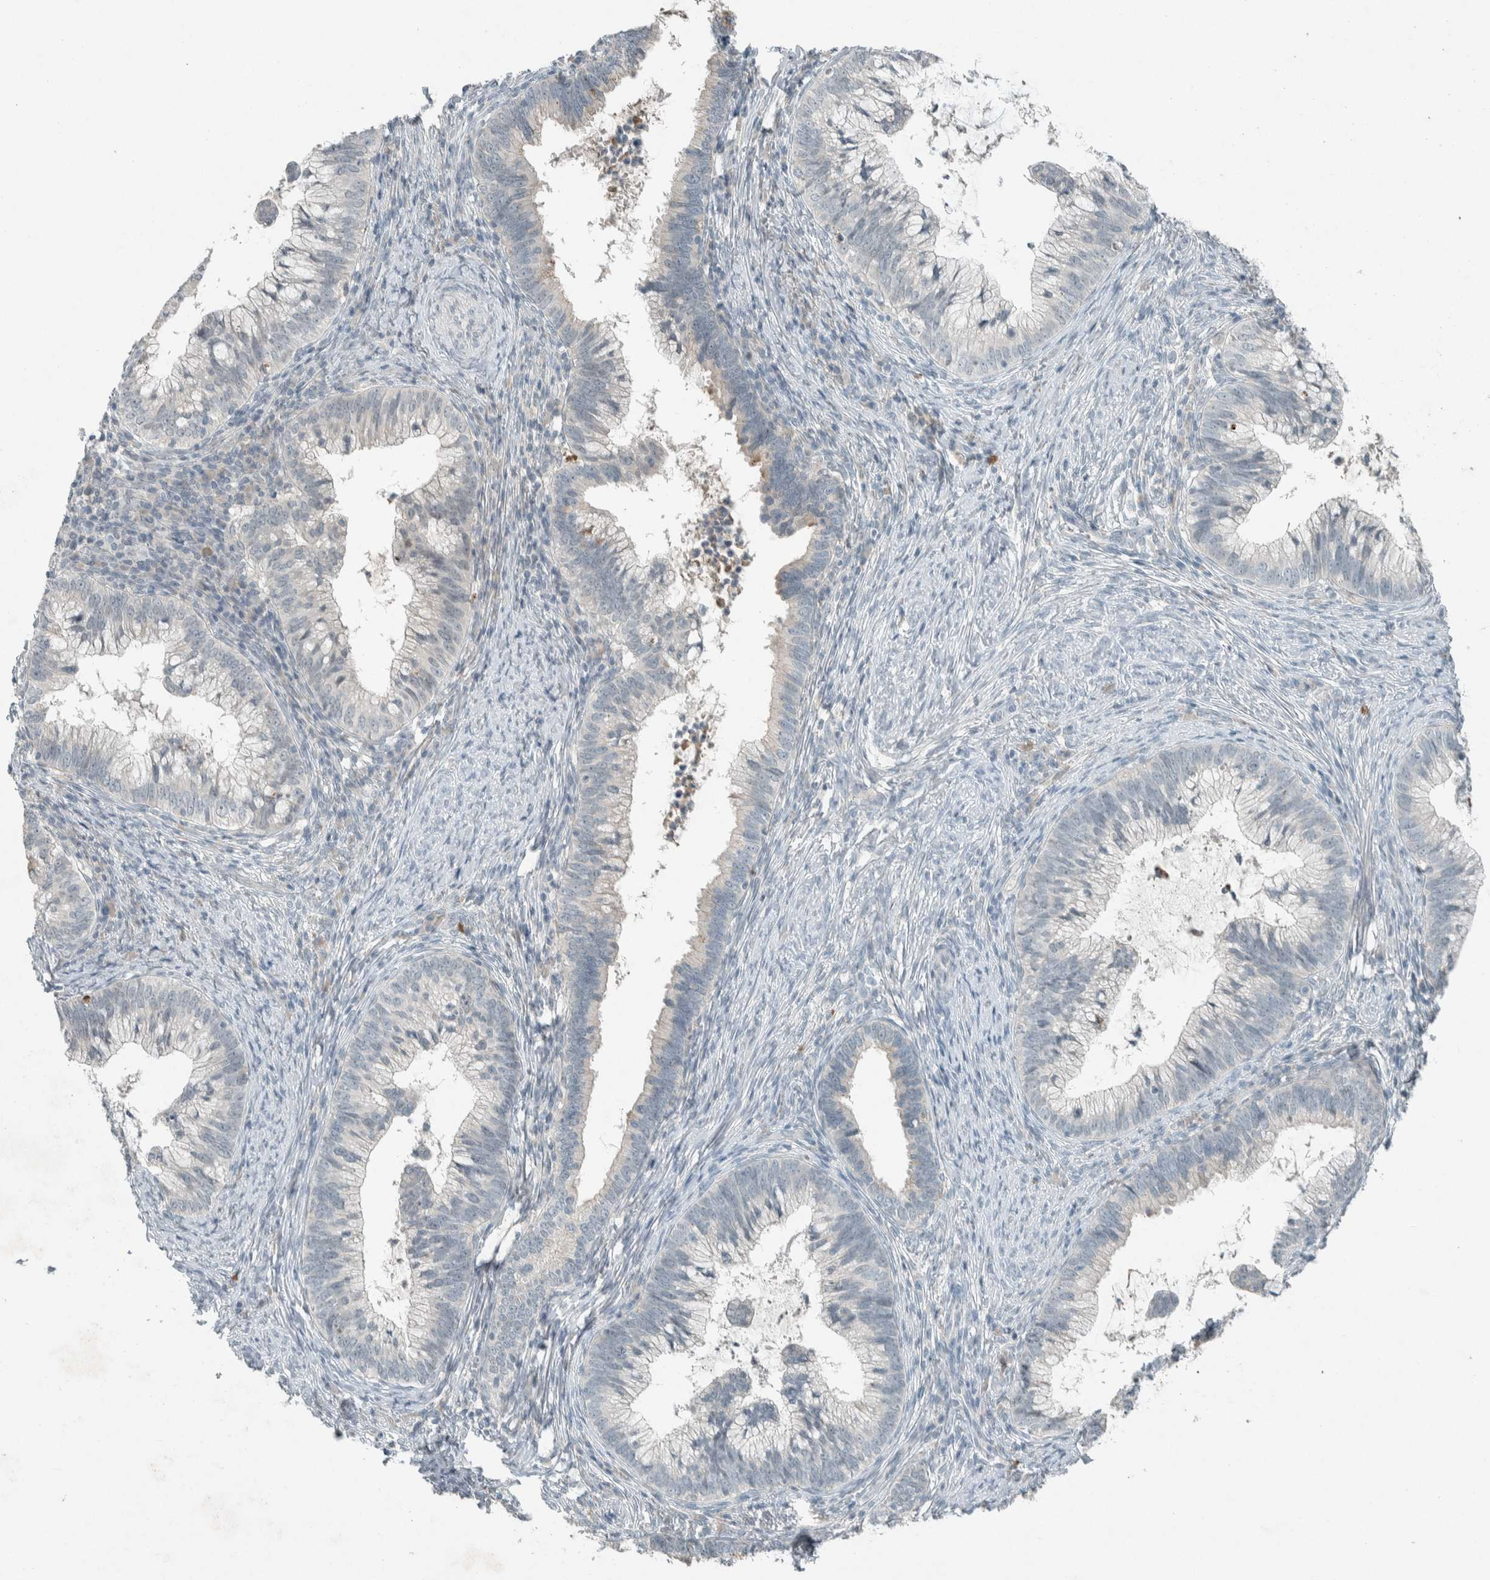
{"staining": {"intensity": "moderate", "quantity": "<25%", "location": "cytoplasmic/membranous"}, "tissue": "cervical cancer", "cell_type": "Tumor cells", "image_type": "cancer", "snomed": [{"axis": "morphology", "description": "Adenocarcinoma, NOS"}, {"axis": "topography", "description": "Cervix"}], "caption": "This photomicrograph exhibits adenocarcinoma (cervical) stained with immunohistochemistry (IHC) to label a protein in brown. The cytoplasmic/membranous of tumor cells show moderate positivity for the protein. Nuclei are counter-stained blue.", "gene": "CERCAM", "patient": {"sex": "female", "age": 36}}